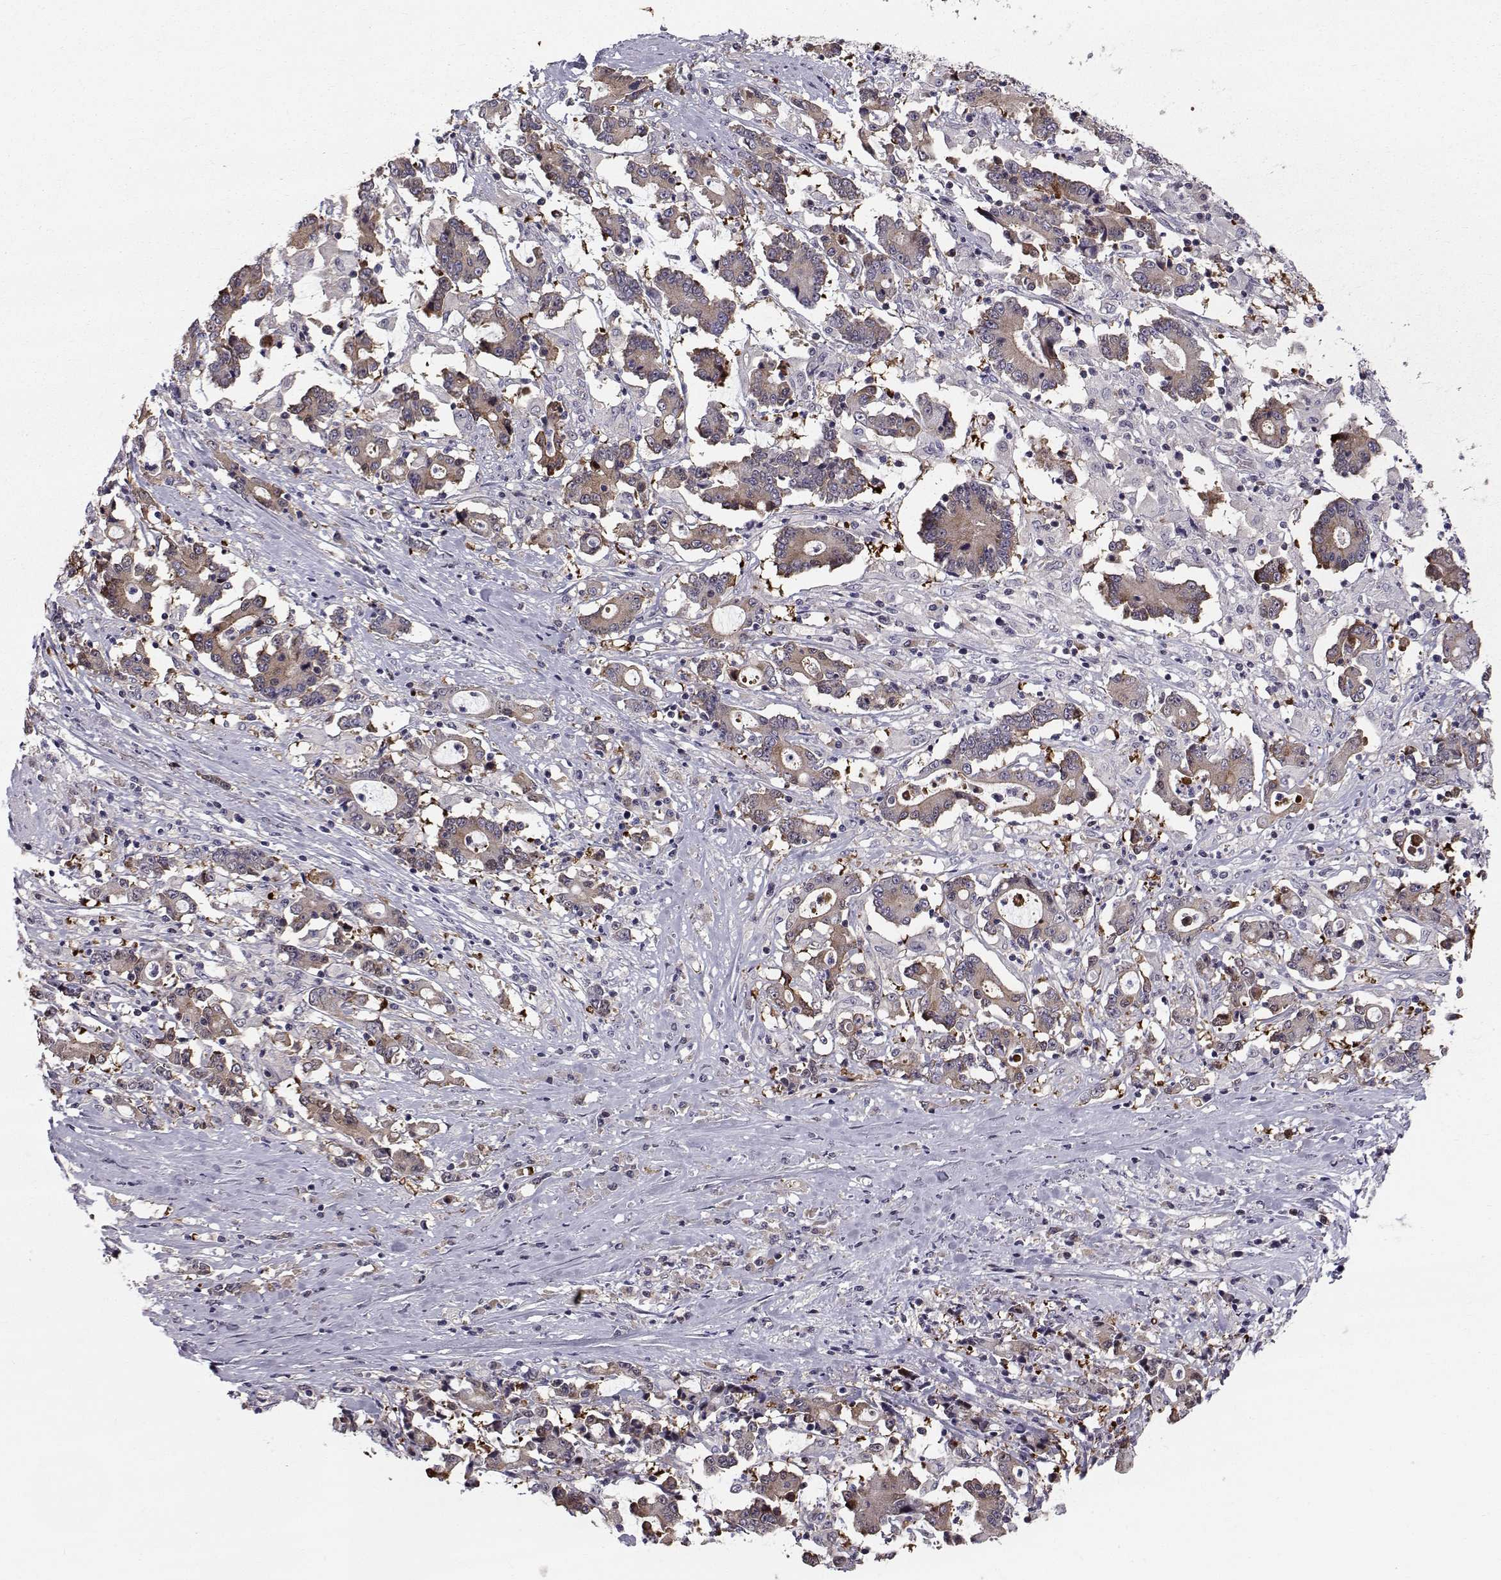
{"staining": {"intensity": "moderate", "quantity": "<25%", "location": "cytoplasmic/membranous"}, "tissue": "stomach cancer", "cell_type": "Tumor cells", "image_type": "cancer", "snomed": [{"axis": "morphology", "description": "Adenocarcinoma, NOS"}, {"axis": "topography", "description": "Stomach, upper"}], "caption": "Brown immunohistochemical staining in human stomach adenocarcinoma displays moderate cytoplasmic/membranous expression in about <25% of tumor cells. The staining was performed using DAB (3,3'-diaminobenzidine) to visualize the protein expression in brown, while the nuclei were stained in blue with hematoxylin (Magnification: 20x).", "gene": "HSP90AB1", "patient": {"sex": "male", "age": 68}}